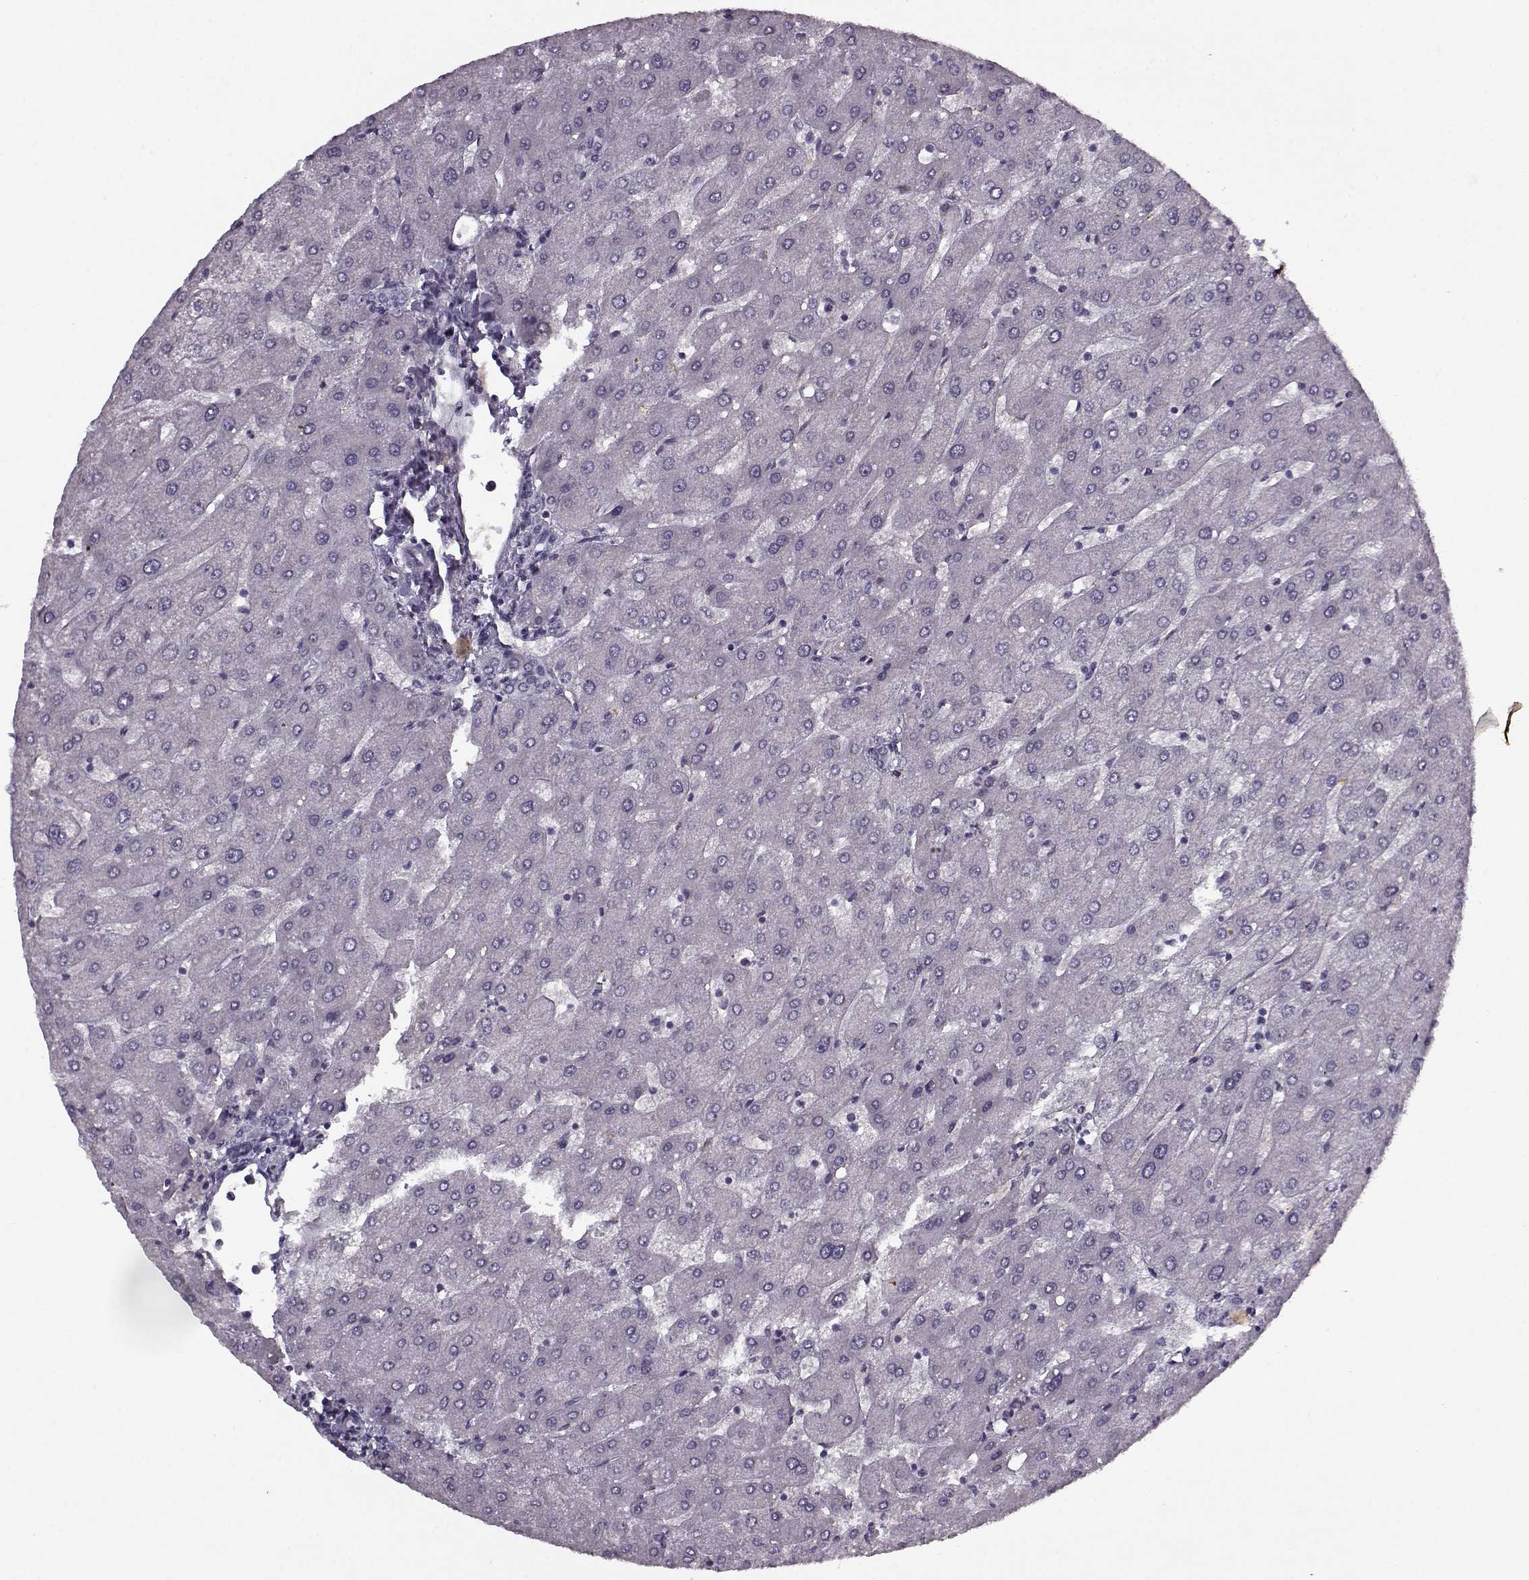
{"staining": {"intensity": "negative", "quantity": "none", "location": "none"}, "tissue": "liver", "cell_type": "Cholangiocytes", "image_type": "normal", "snomed": [{"axis": "morphology", "description": "Normal tissue, NOS"}, {"axis": "topography", "description": "Liver"}], "caption": "This micrograph is of benign liver stained with IHC to label a protein in brown with the nuclei are counter-stained blue. There is no positivity in cholangiocytes. (DAB immunohistochemistry, high magnification).", "gene": "KRT9", "patient": {"sex": "male", "age": 67}}